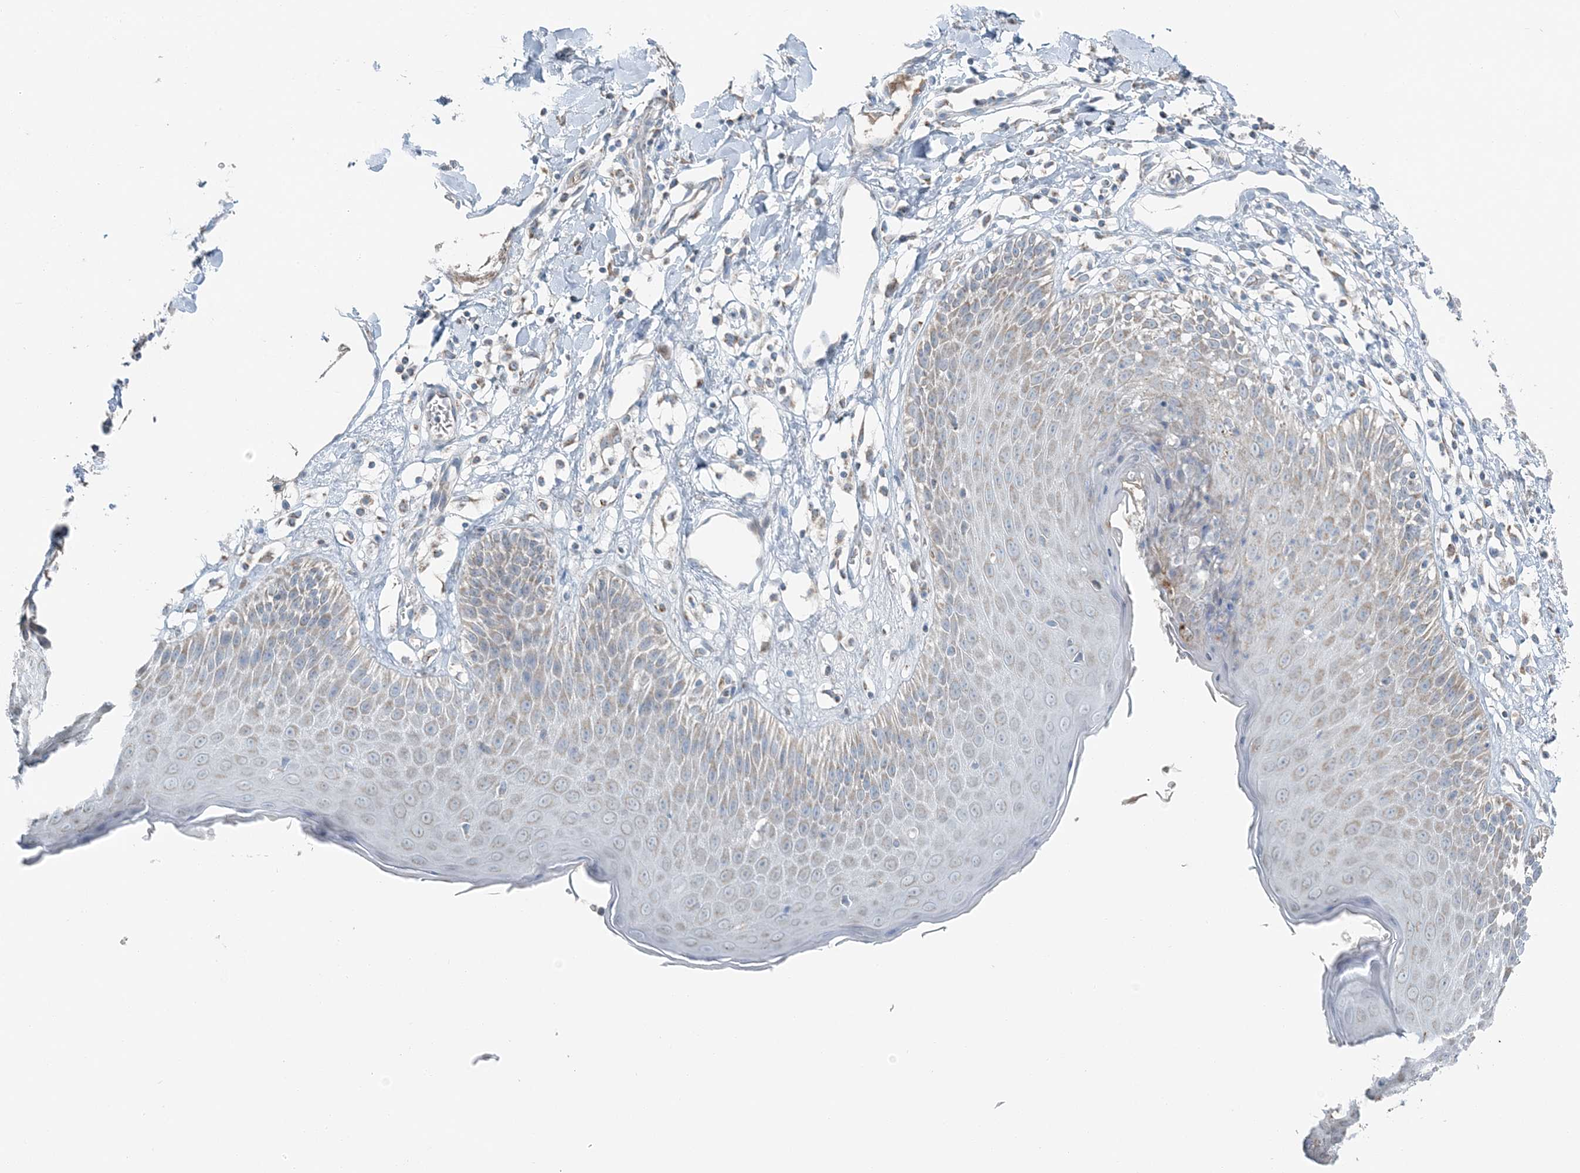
{"staining": {"intensity": "moderate", "quantity": "25%-75%", "location": "cytoplasmic/membranous"}, "tissue": "skin", "cell_type": "Epidermal cells", "image_type": "normal", "snomed": [{"axis": "morphology", "description": "Normal tissue, NOS"}, {"axis": "topography", "description": "Vulva"}], "caption": "DAB immunohistochemical staining of normal human skin demonstrates moderate cytoplasmic/membranous protein positivity in about 25%-75% of epidermal cells.", "gene": "SLC22A16", "patient": {"sex": "female", "age": 68}}